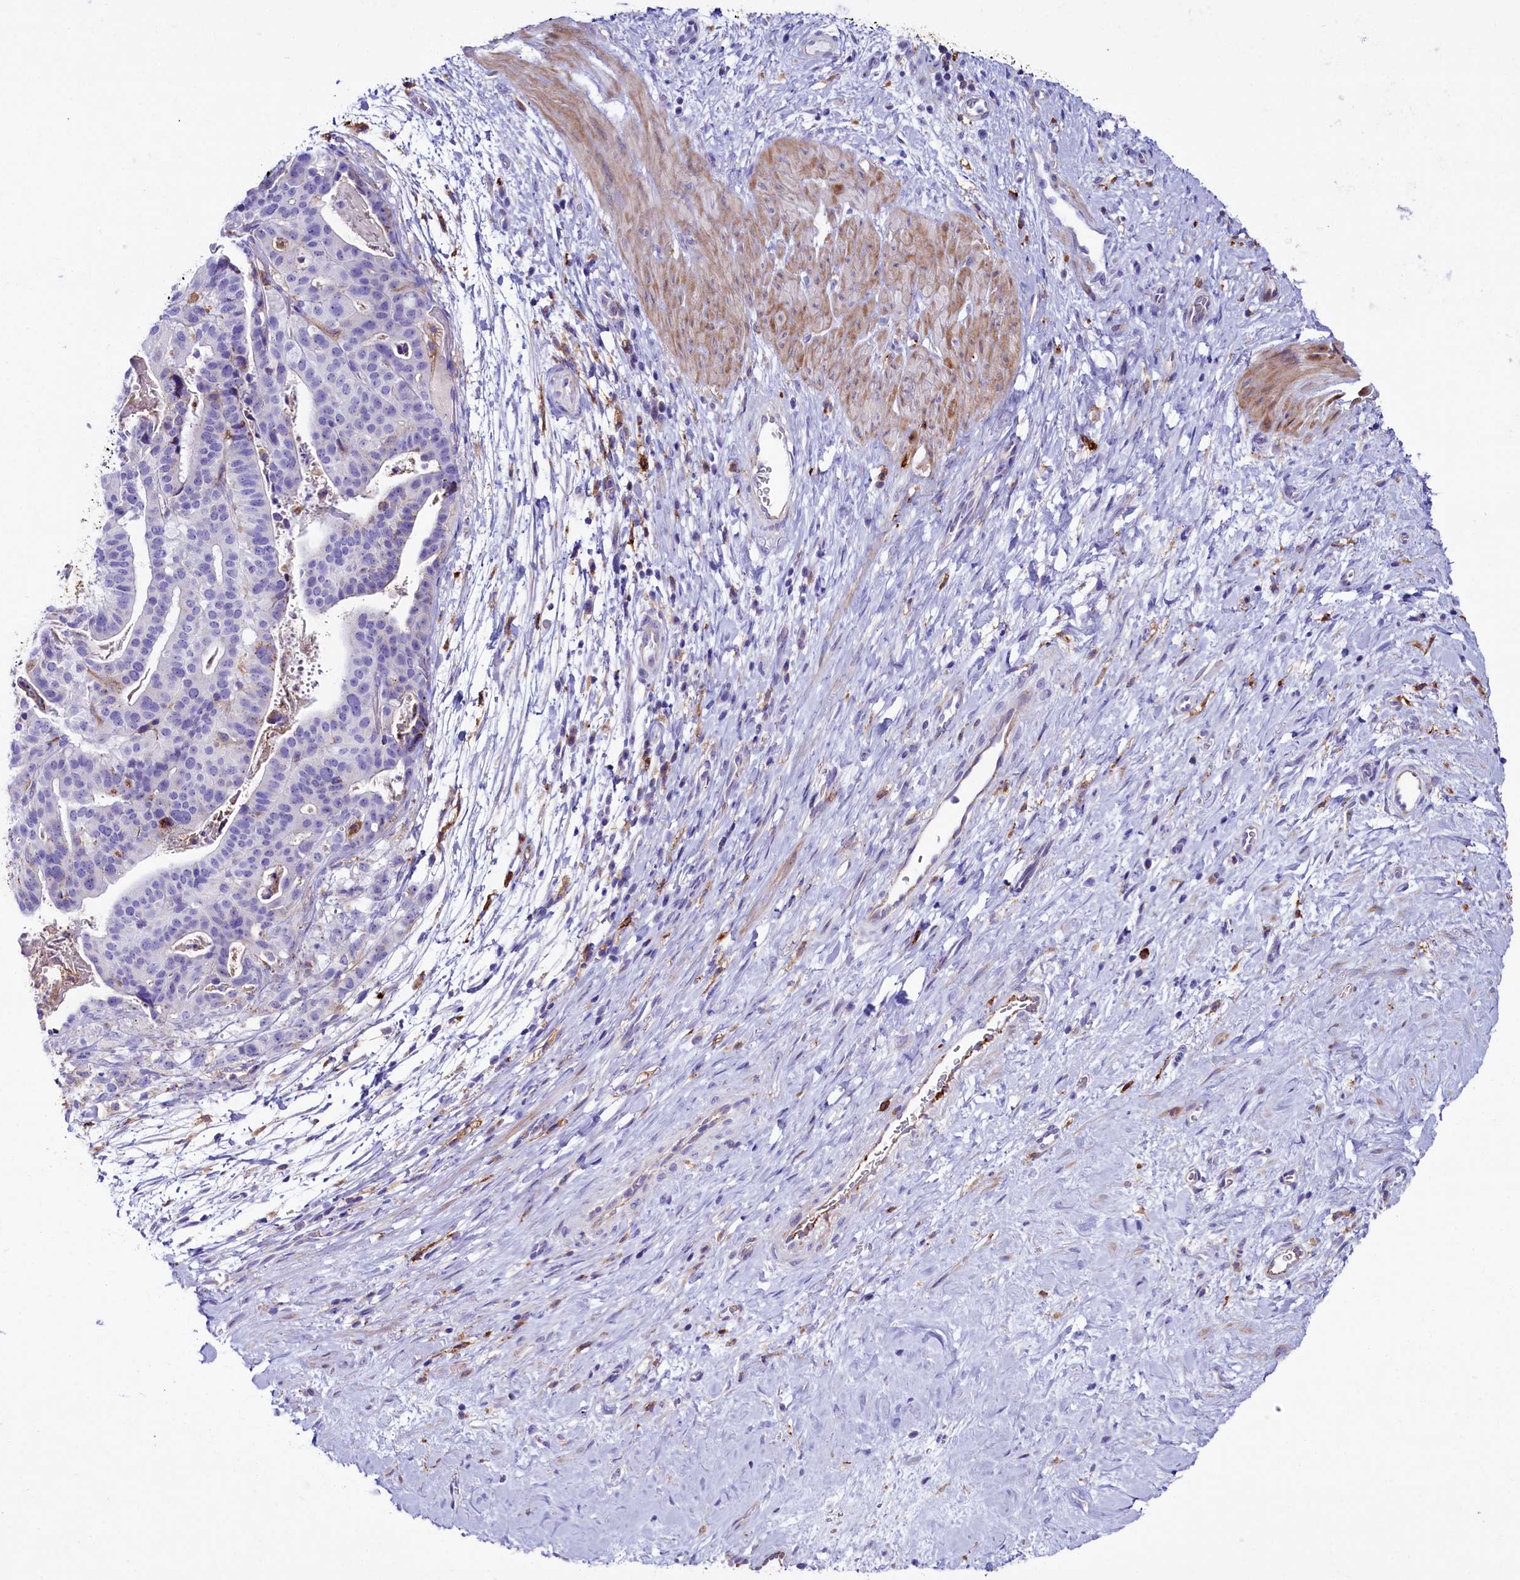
{"staining": {"intensity": "negative", "quantity": "none", "location": "none"}, "tissue": "stomach cancer", "cell_type": "Tumor cells", "image_type": "cancer", "snomed": [{"axis": "morphology", "description": "Adenocarcinoma, NOS"}, {"axis": "topography", "description": "Stomach"}], "caption": "The histopathology image shows no significant staining in tumor cells of stomach adenocarcinoma.", "gene": "IL20RA", "patient": {"sex": "male", "age": 48}}